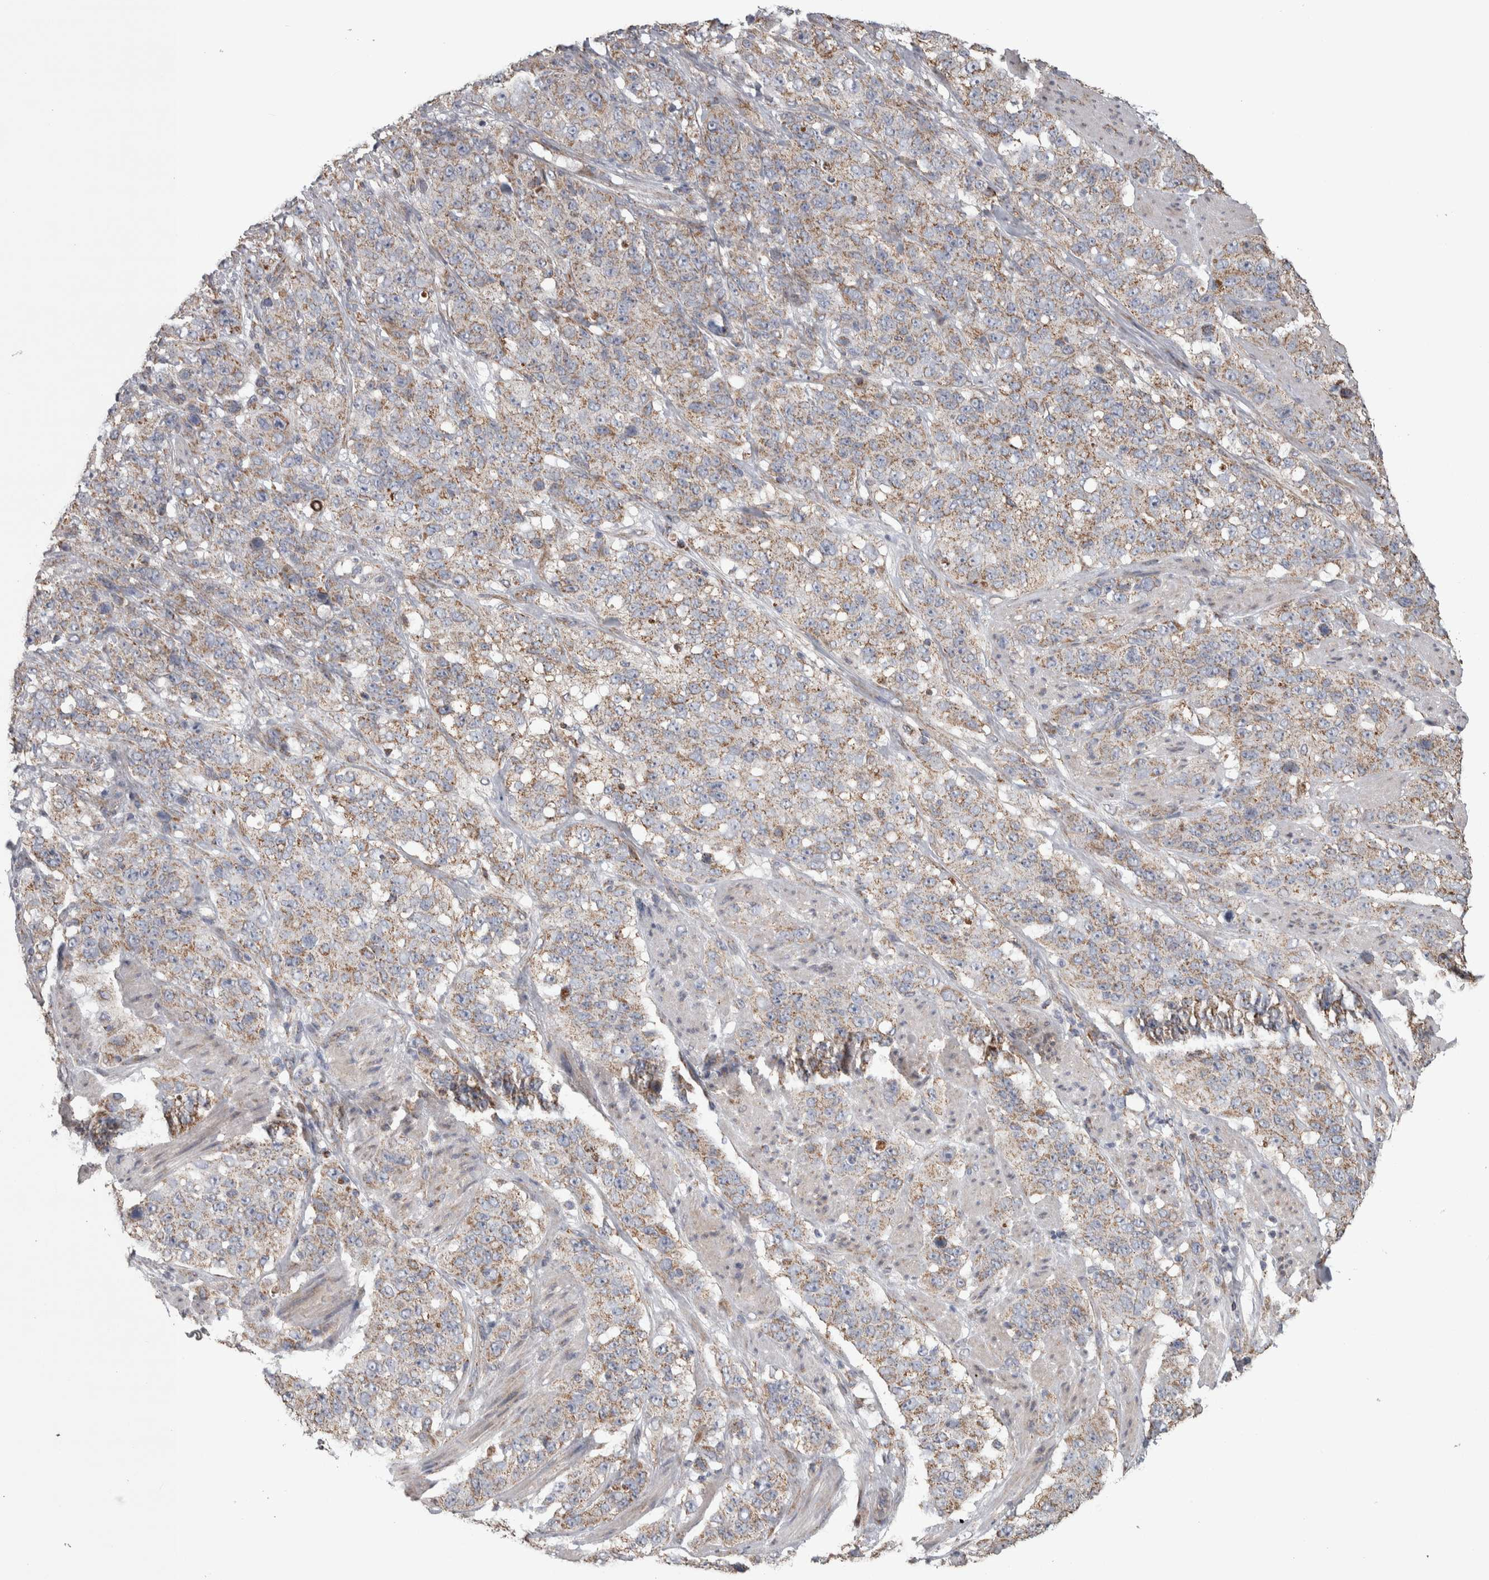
{"staining": {"intensity": "weak", "quantity": ">75%", "location": "cytoplasmic/membranous"}, "tissue": "stomach cancer", "cell_type": "Tumor cells", "image_type": "cancer", "snomed": [{"axis": "morphology", "description": "Adenocarcinoma, NOS"}, {"axis": "topography", "description": "Stomach"}], "caption": "This image exhibits immunohistochemistry (IHC) staining of human stomach adenocarcinoma, with low weak cytoplasmic/membranous expression in about >75% of tumor cells.", "gene": "SCO1", "patient": {"sex": "male", "age": 48}}